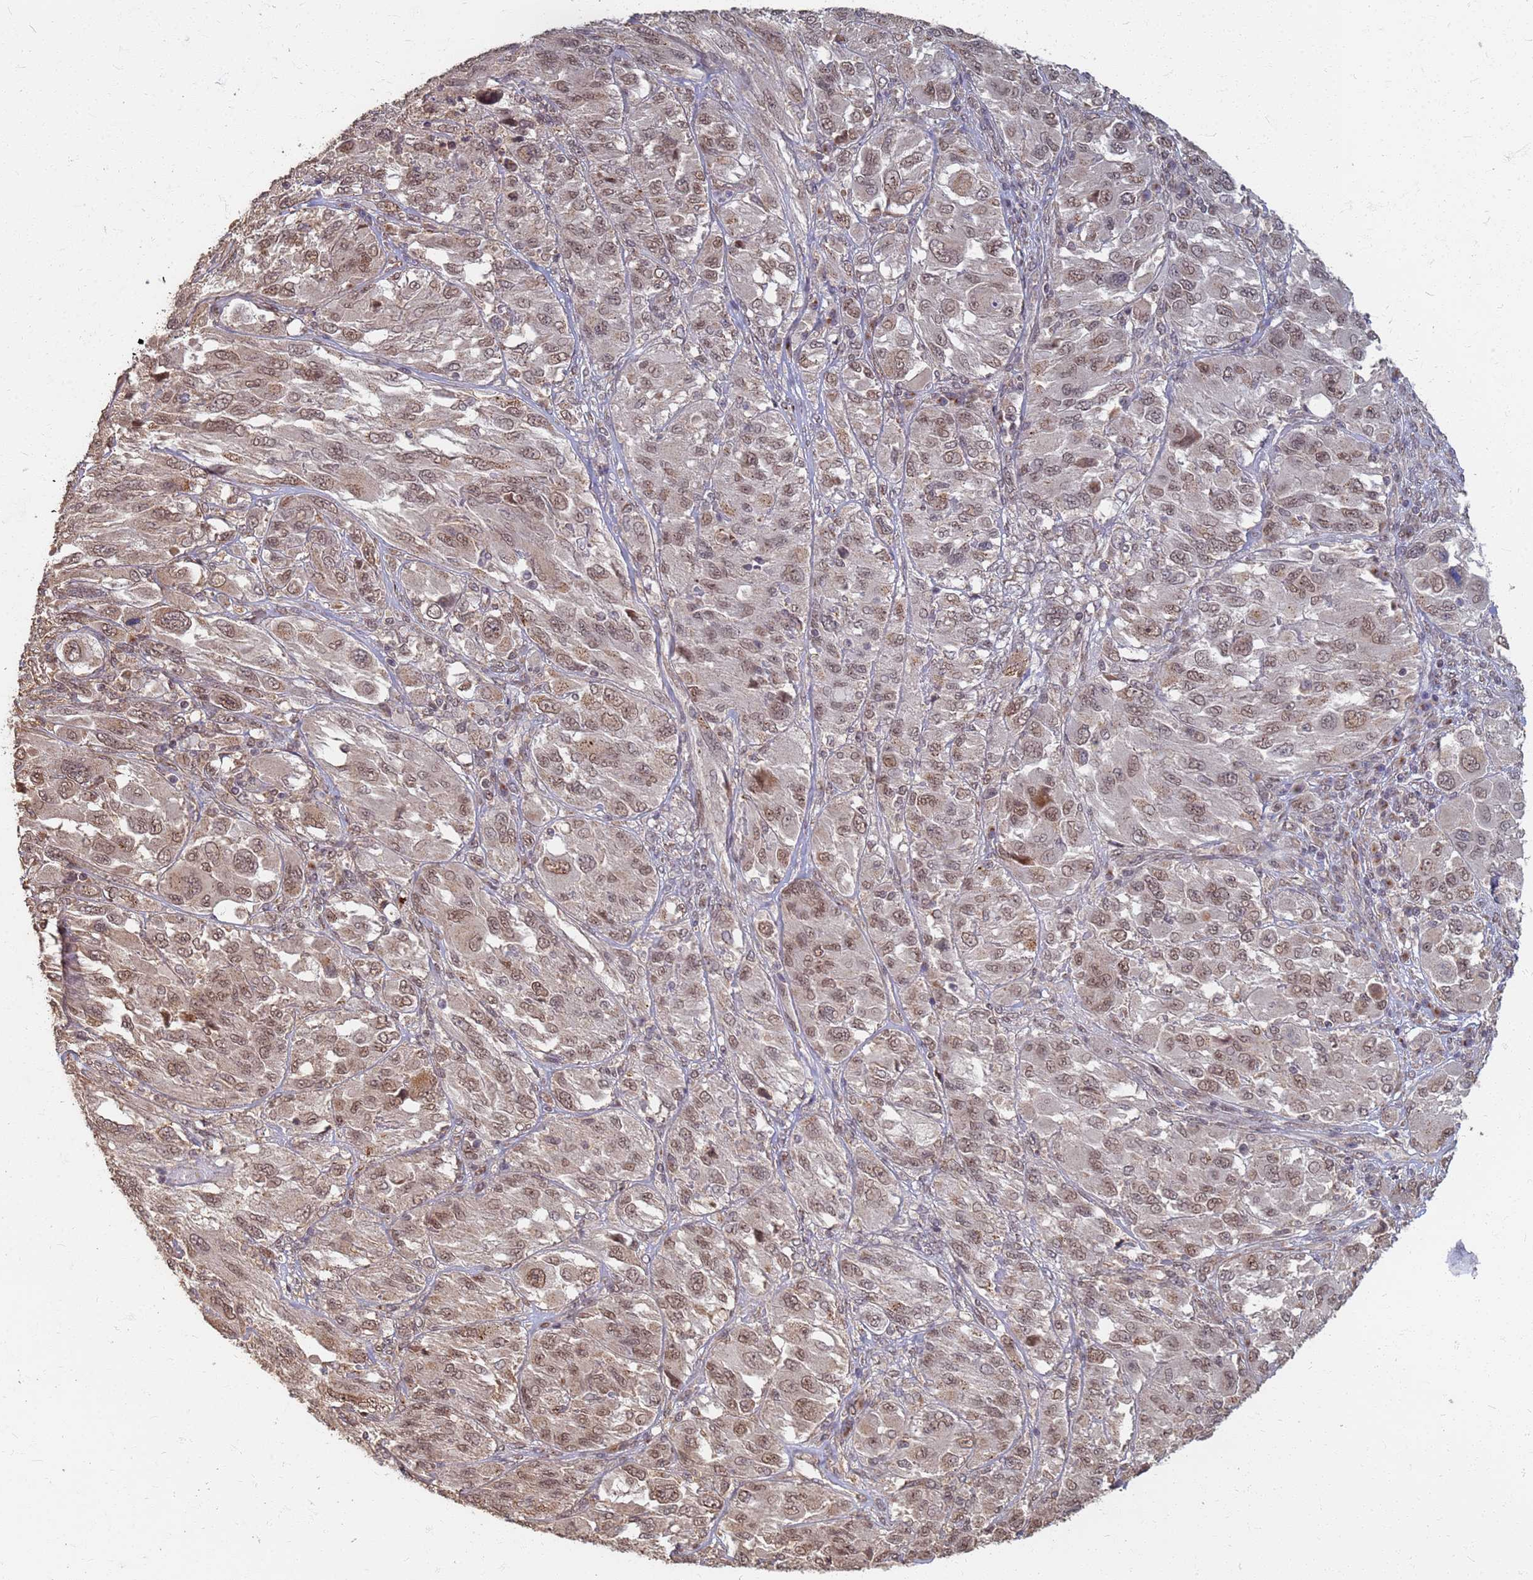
{"staining": {"intensity": "moderate", "quantity": ">75%", "location": "nuclear"}, "tissue": "melanoma", "cell_type": "Tumor cells", "image_type": "cancer", "snomed": [{"axis": "morphology", "description": "Malignant melanoma, NOS"}, {"axis": "topography", "description": "Skin"}], "caption": "Melanoma stained with DAB (3,3'-diaminobenzidine) immunohistochemistry (IHC) displays medium levels of moderate nuclear positivity in approximately >75% of tumor cells.", "gene": "ITGB4", "patient": {"sex": "female", "age": 91}}